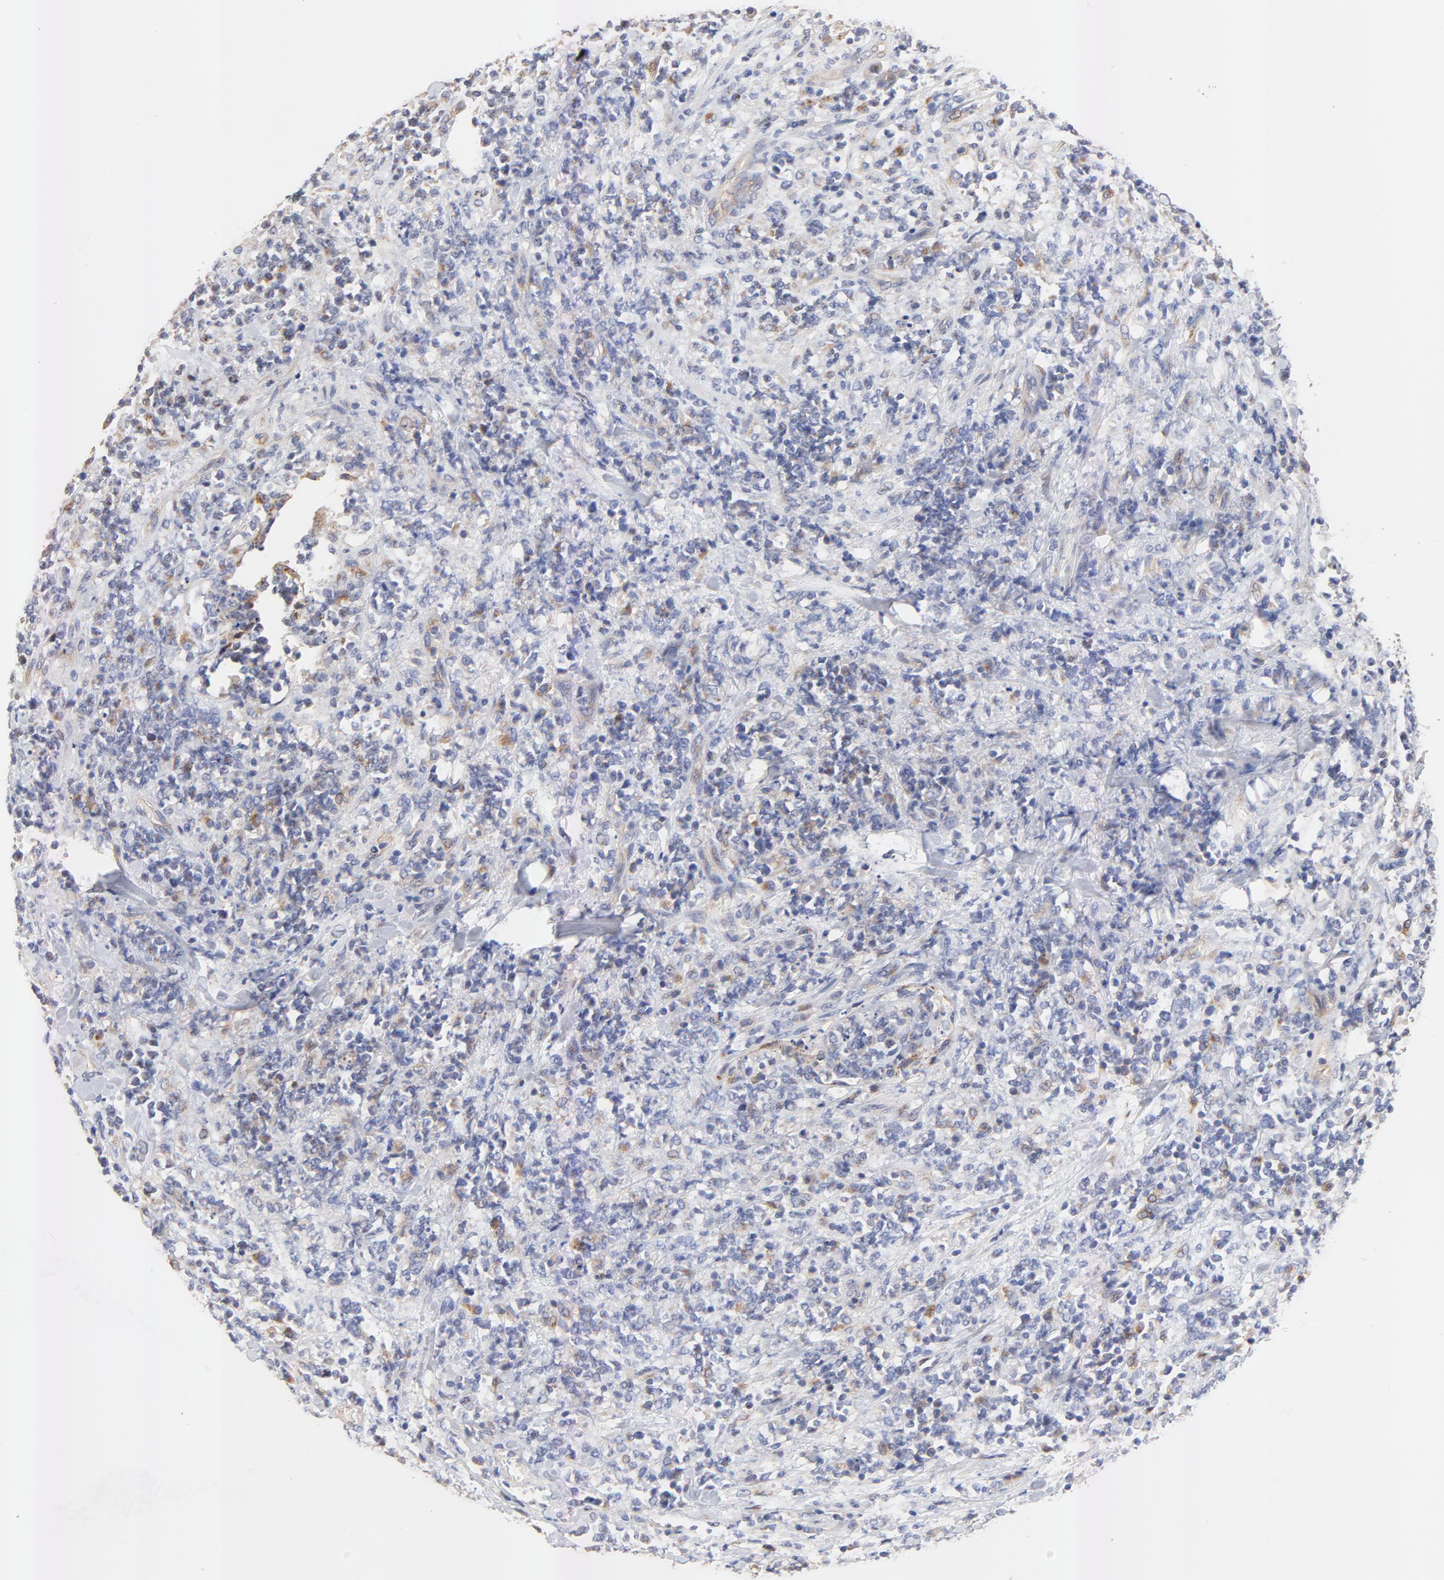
{"staining": {"intensity": "weak", "quantity": "<25%", "location": "cytoplasmic/membranous"}, "tissue": "lymphoma", "cell_type": "Tumor cells", "image_type": "cancer", "snomed": [{"axis": "morphology", "description": "Malignant lymphoma, non-Hodgkin's type, High grade"}, {"axis": "topography", "description": "Soft tissue"}], "caption": "The IHC histopathology image has no significant staining in tumor cells of malignant lymphoma, non-Hodgkin's type (high-grade) tissue. (DAB (3,3'-diaminobenzidine) immunohistochemistry (IHC) with hematoxylin counter stain).", "gene": "FBXL2", "patient": {"sex": "male", "age": 18}}